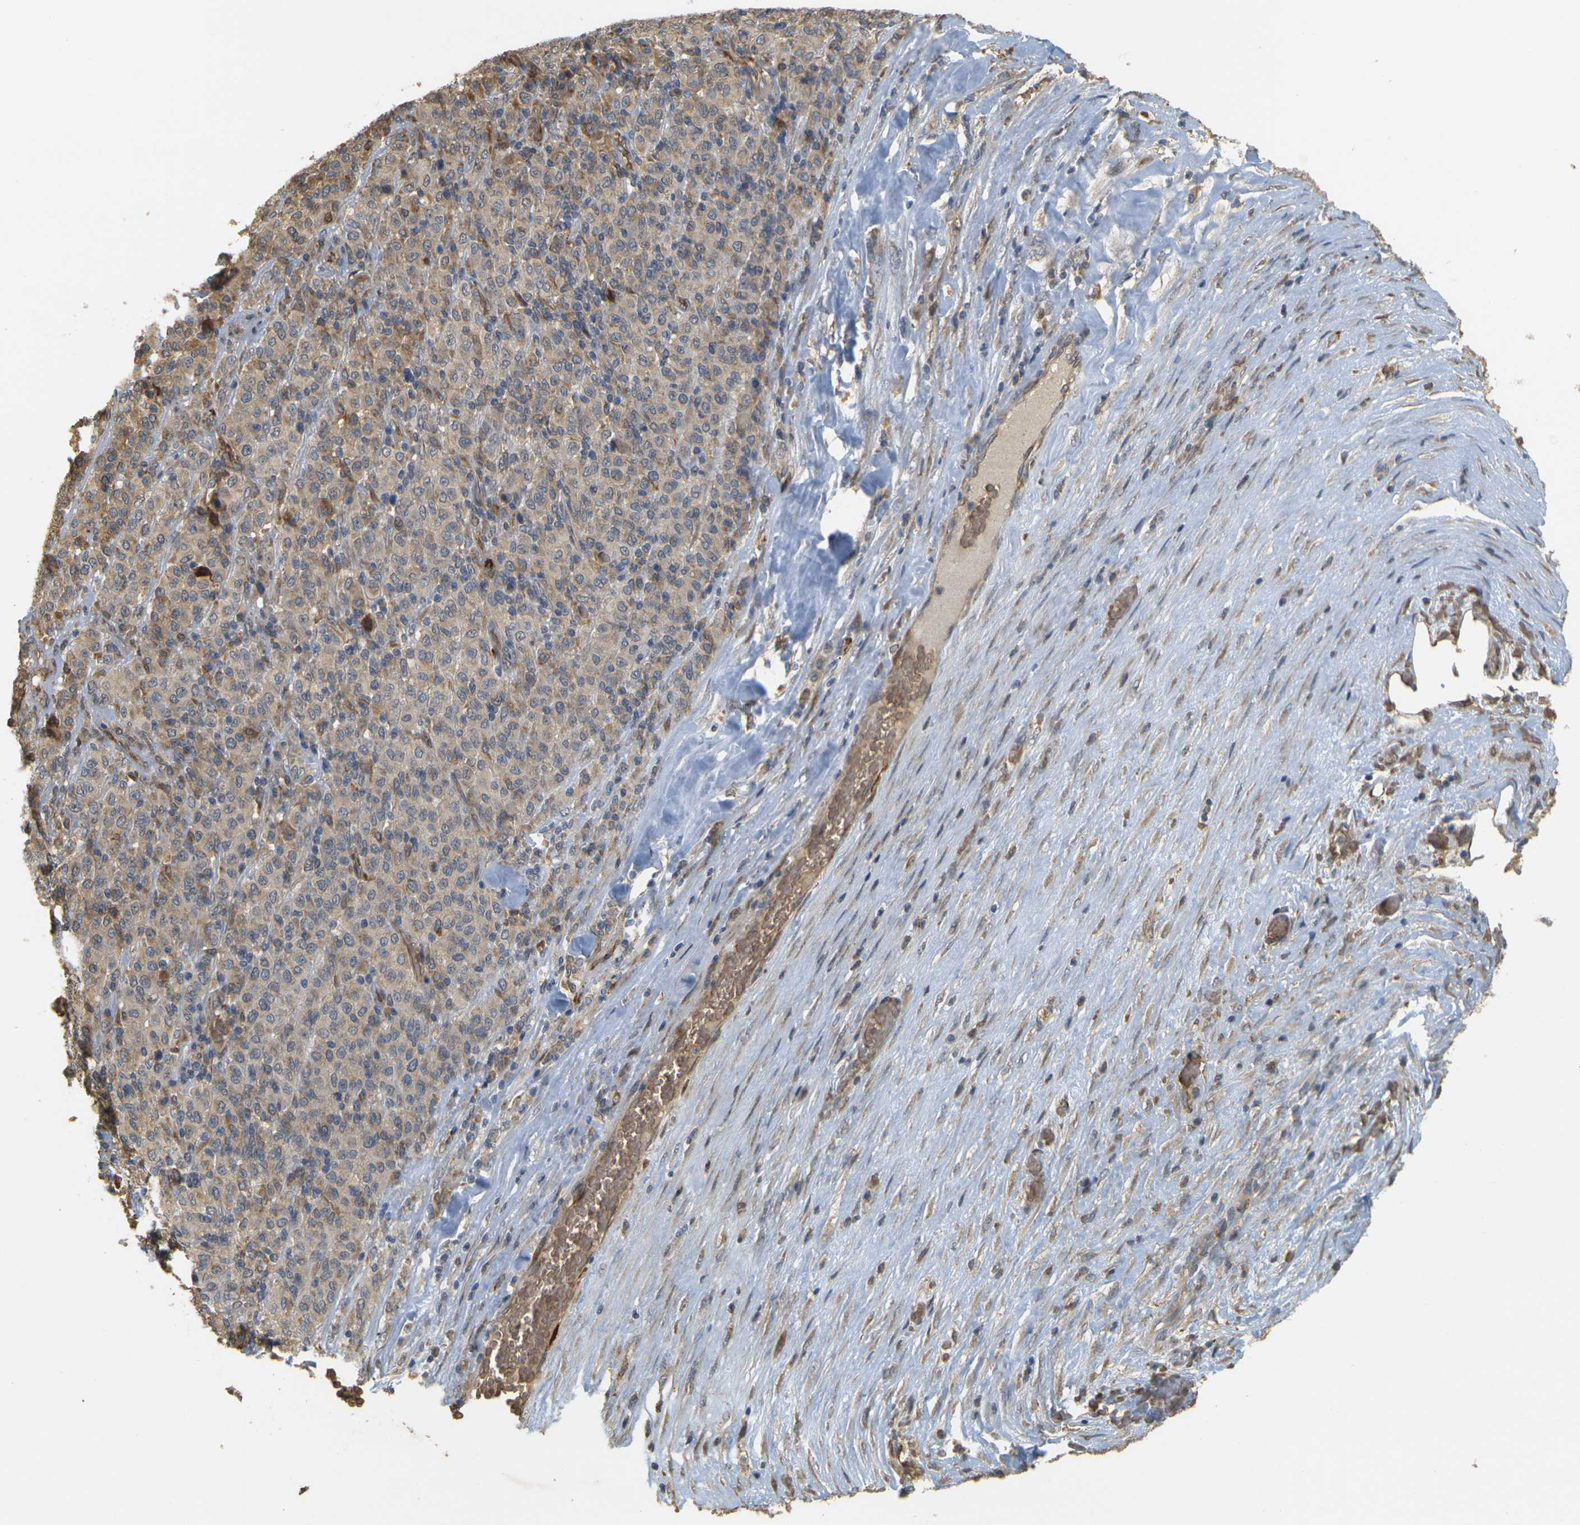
{"staining": {"intensity": "weak", "quantity": ">75%", "location": "cytoplasmic/membranous"}, "tissue": "melanoma", "cell_type": "Tumor cells", "image_type": "cancer", "snomed": [{"axis": "morphology", "description": "Malignant melanoma, Metastatic site"}, {"axis": "topography", "description": "Pancreas"}], "caption": "Approximately >75% of tumor cells in human melanoma demonstrate weak cytoplasmic/membranous protein staining as visualized by brown immunohistochemical staining.", "gene": "MEGF9", "patient": {"sex": "female", "age": 30}}